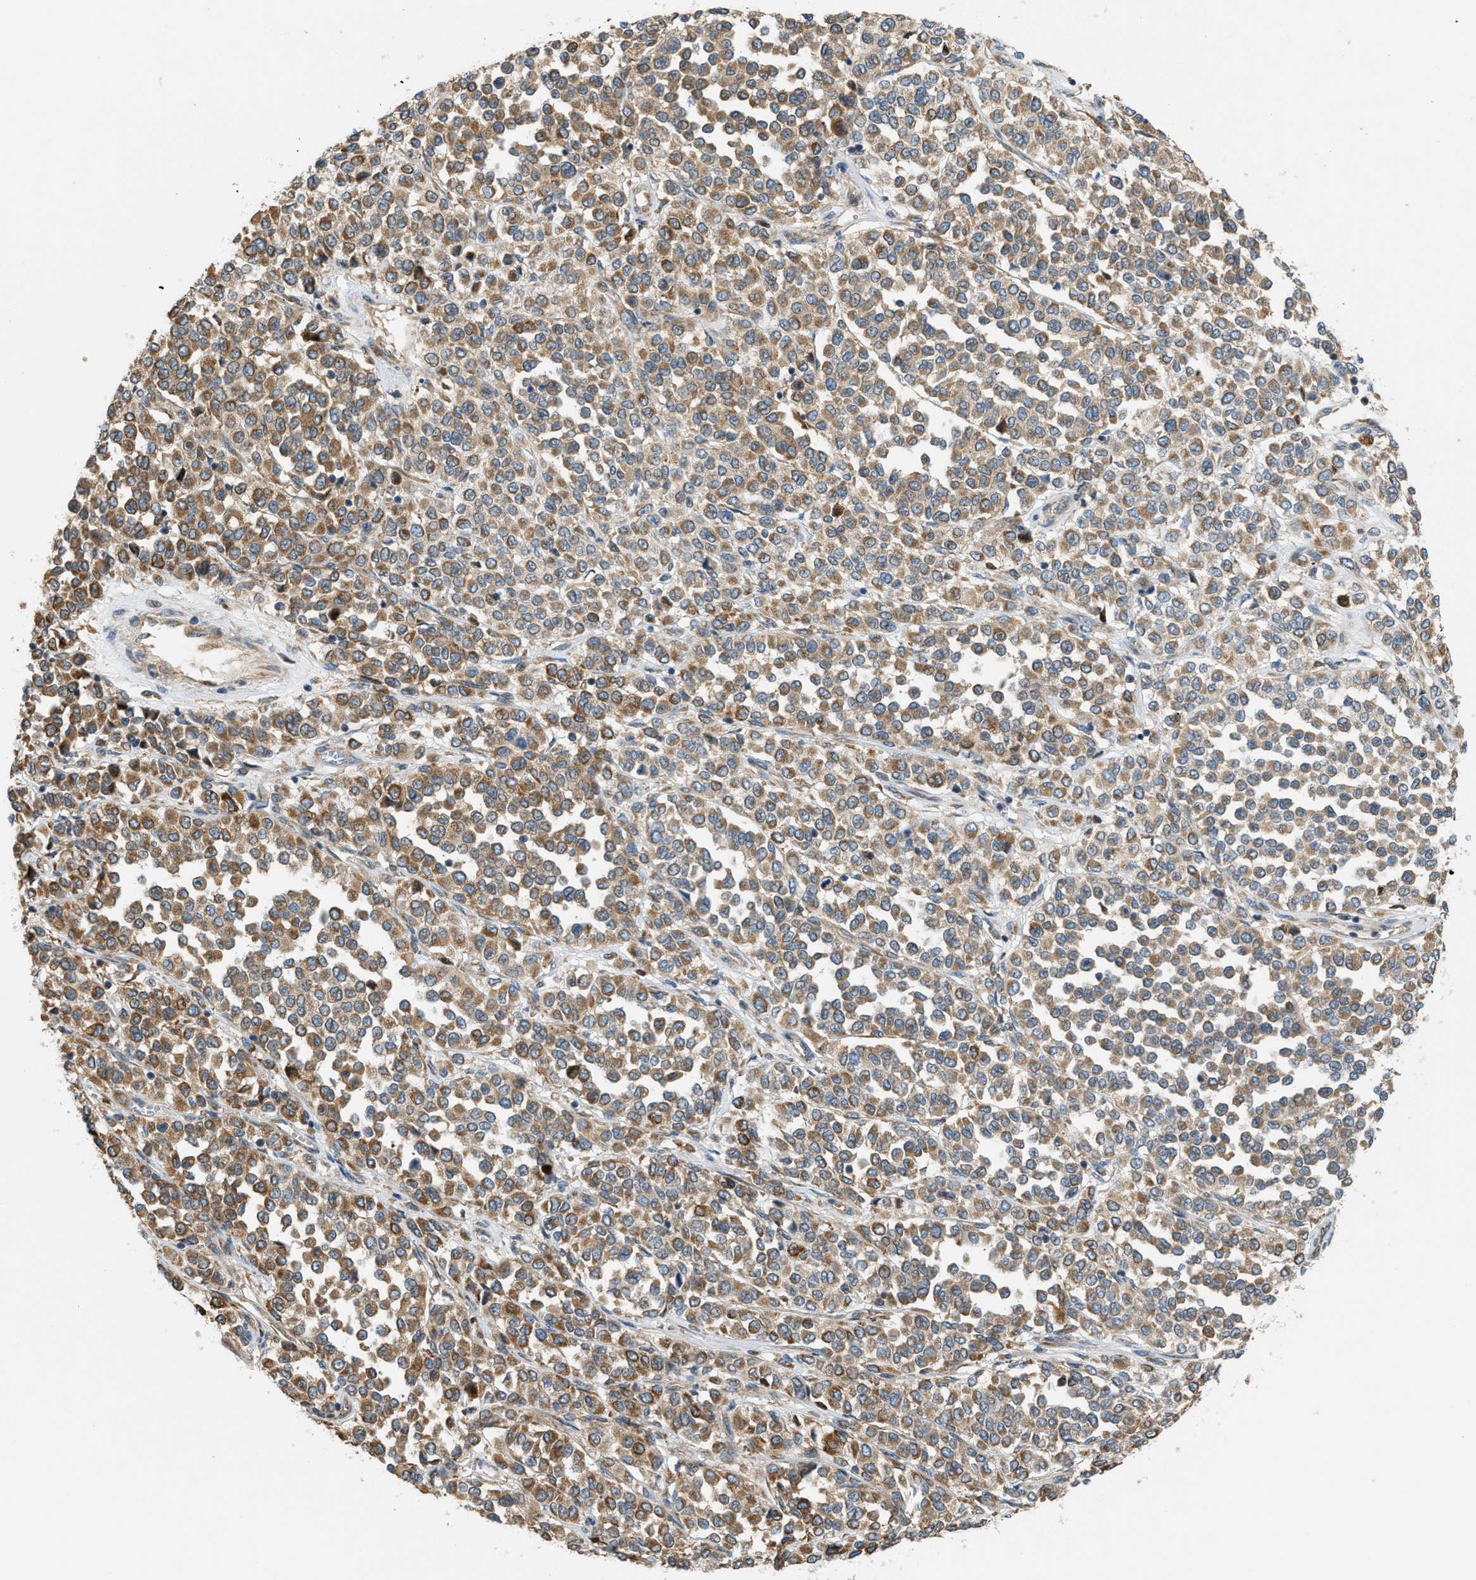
{"staining": {"intensity": "moderate", "quantity": ">75%", "location": "cytoplasmic/membranous"}, "tissue": "melanoma", "cell_type": "Tumor cells", "image_type": "cancer", "snomed": [{"axis": "morphology", "description": "Malignant melanoma, Metastatic site"}, {"axis": "topography", "description": "Pancreas"}], "caption": "IHC (DAB (3,3'-diaminobenzidine)) staining of human malignant melanoma (metastatic site) reveals moderate cytoplasmic/membranous protein expression in approximately >75% of tumor cells.", "gene": "TMEM68", "patient": {"sex": "female", "age": 30}}